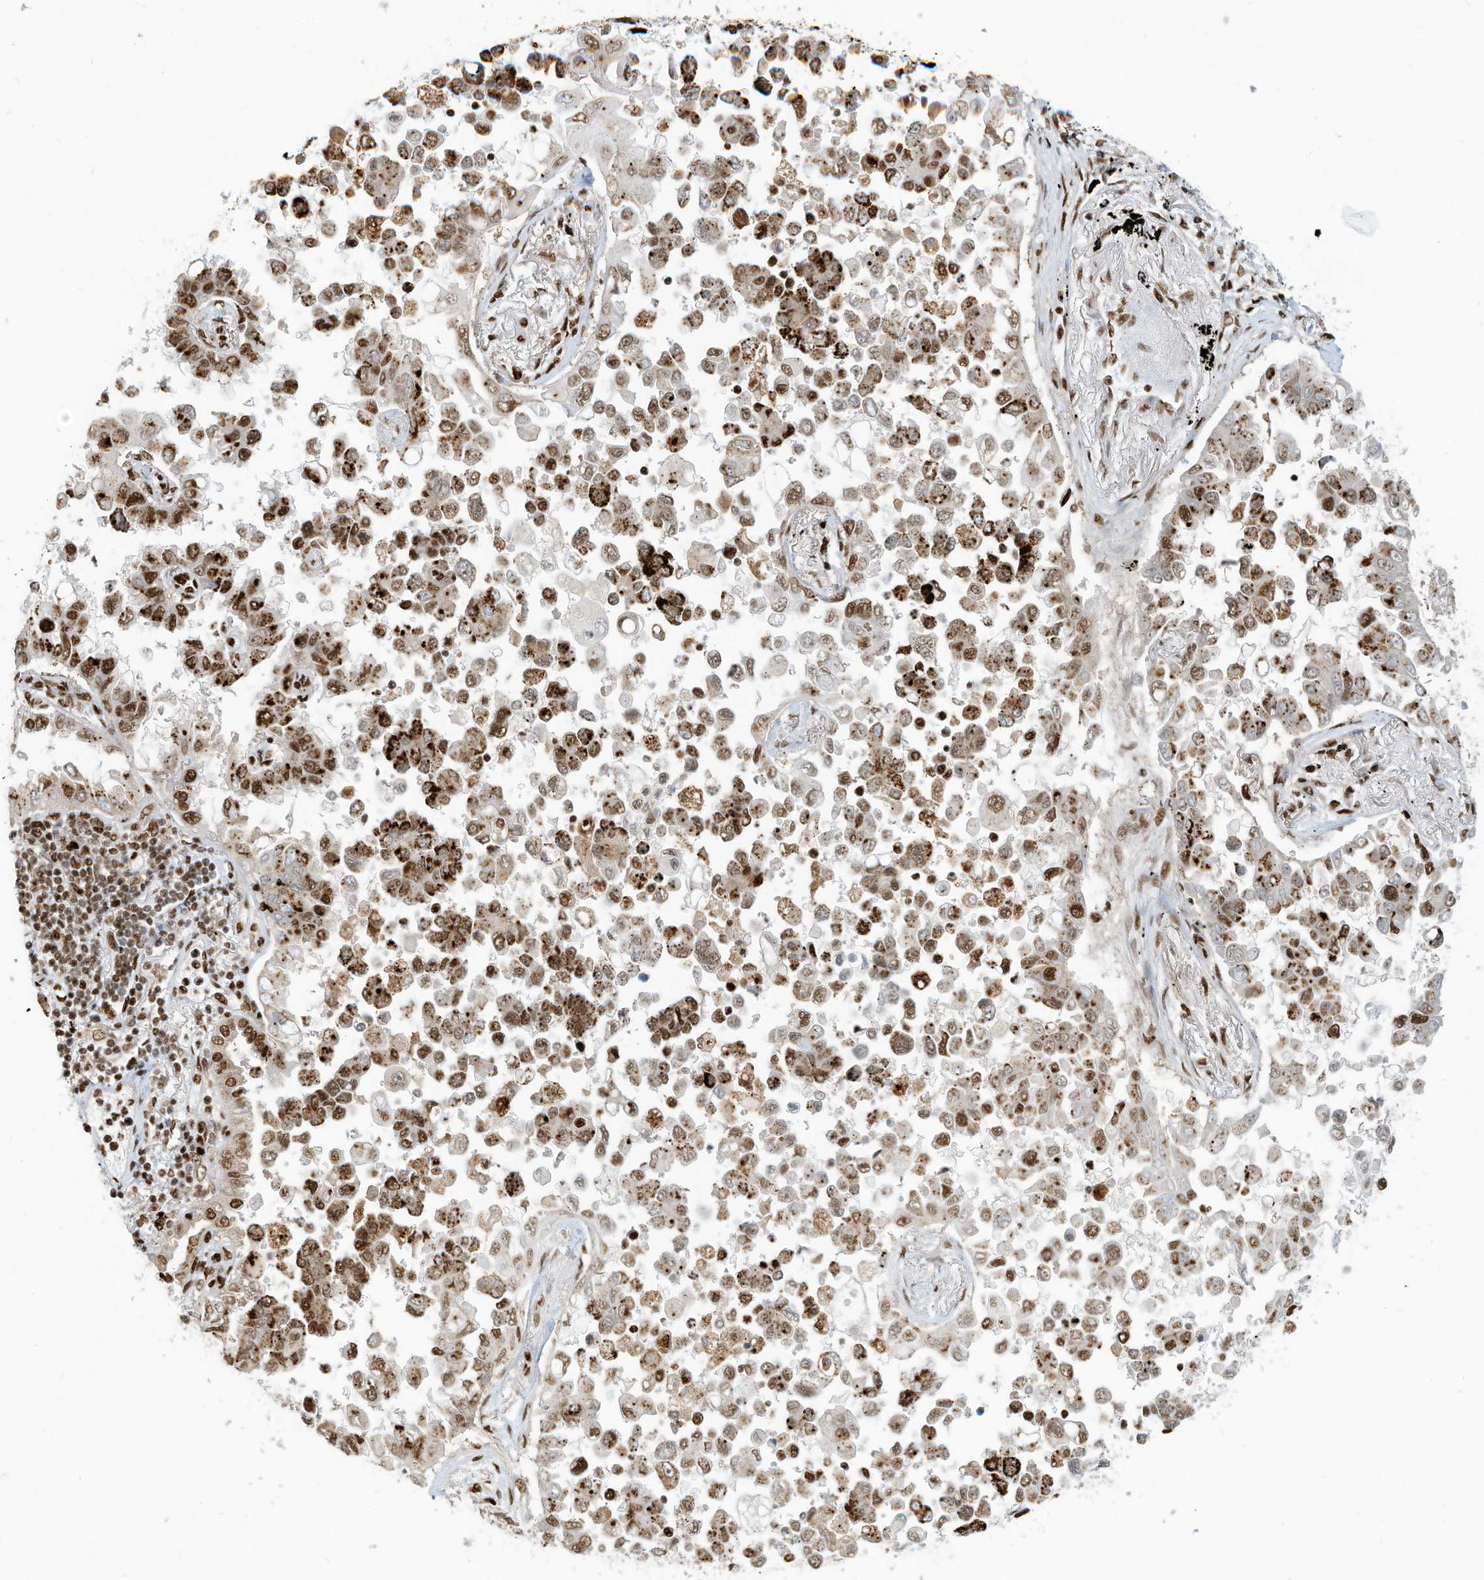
{"staining": {"intensity": "moderate", "quantity": ">75%", "location": "cytoplasmic/membranous,nuclear"}, "tissue": "lung cancer", "cell_type": "Tumor cells", "image_type": "cancer", "snomed": [{"axis": "morphology", "description": "Adenocarcinoma, NOS"}, {"axis": "topography", "description": "Lung"}], "caption": "Lung cancer tissue shows moderate cytoplasmic/membranous and nuclear staining in approximately >75% of tumor cells, visualized by immunohistochemistry. (DAB (3,3'-diaminobenzidine) = brown stain, brightfield microscopy at high magnification).", "gene": "SAMD15", "patient": {"sex": "female", "age": 67}}